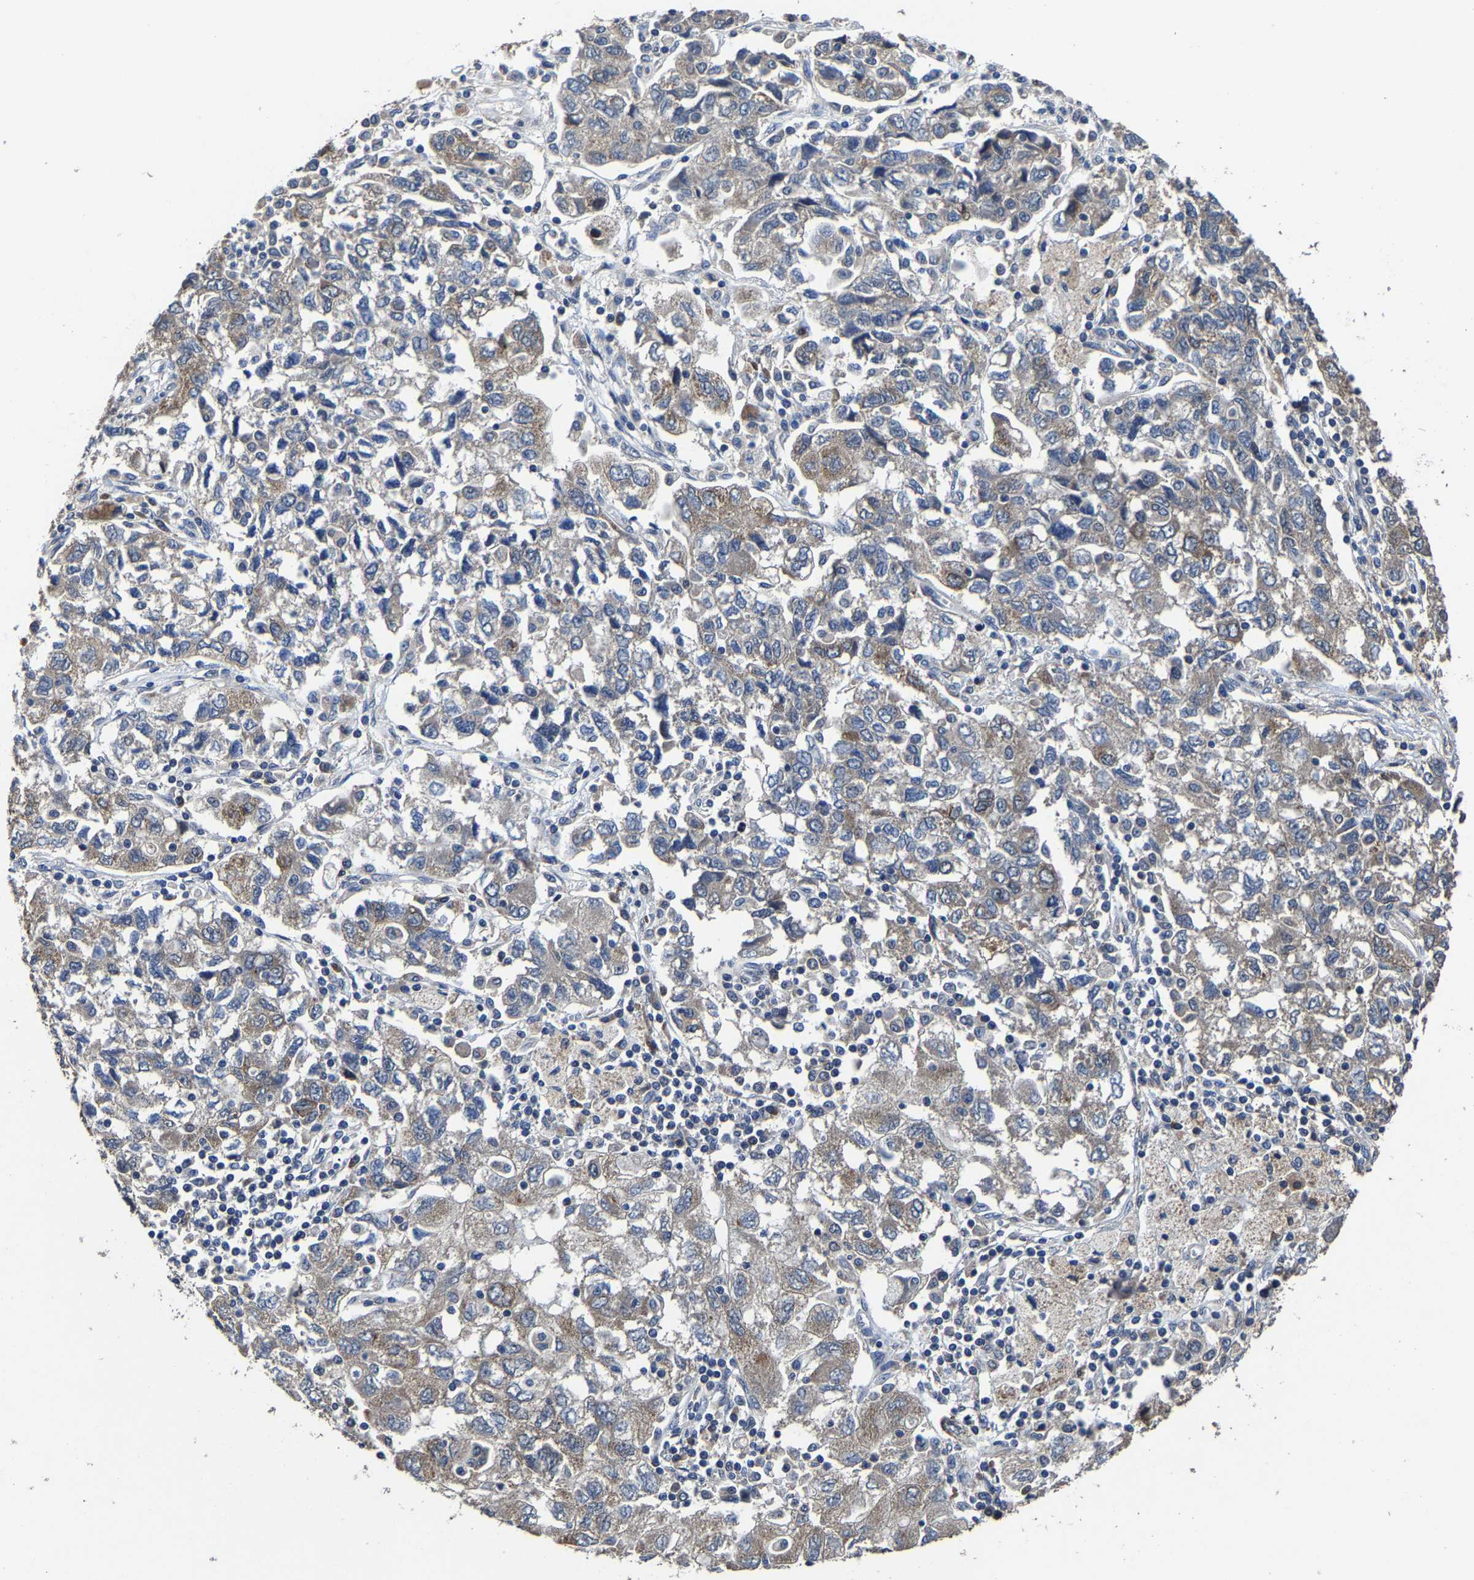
{"staining": {"intensity": "weak", "quantity": ">75%", "location": "cytoplasmic/membranous"}, "tissue": "ovarian cancer", "cell_type": "Tumor cells", "image_type": "cancer", "snomed": [{"axis": "morphology", "description": "Carcinoma, NOS"}, {"axis": "morphology", "description": "Cystadenocarcinoma, serous, NOS"}, {"axis": "topography", "description": "Ovary"}], "caption": "High-magnification brightfield microscopy of ovarian cancer stained with DAB (3,3'-diaminobenzidine) (brown) and counterstained with hematoxylin (blue). tumor cells exhibit weak cytoplasmic/membranous expression is identified in about>75% of cells. The staining was performed using DAB to visualize the protein expression in brown, while the nuclei were stained in blue with hematoxylin (Magnification: 20x).", "gene": "EBAG9", "patient": {"sex": "female", "age": 69}}